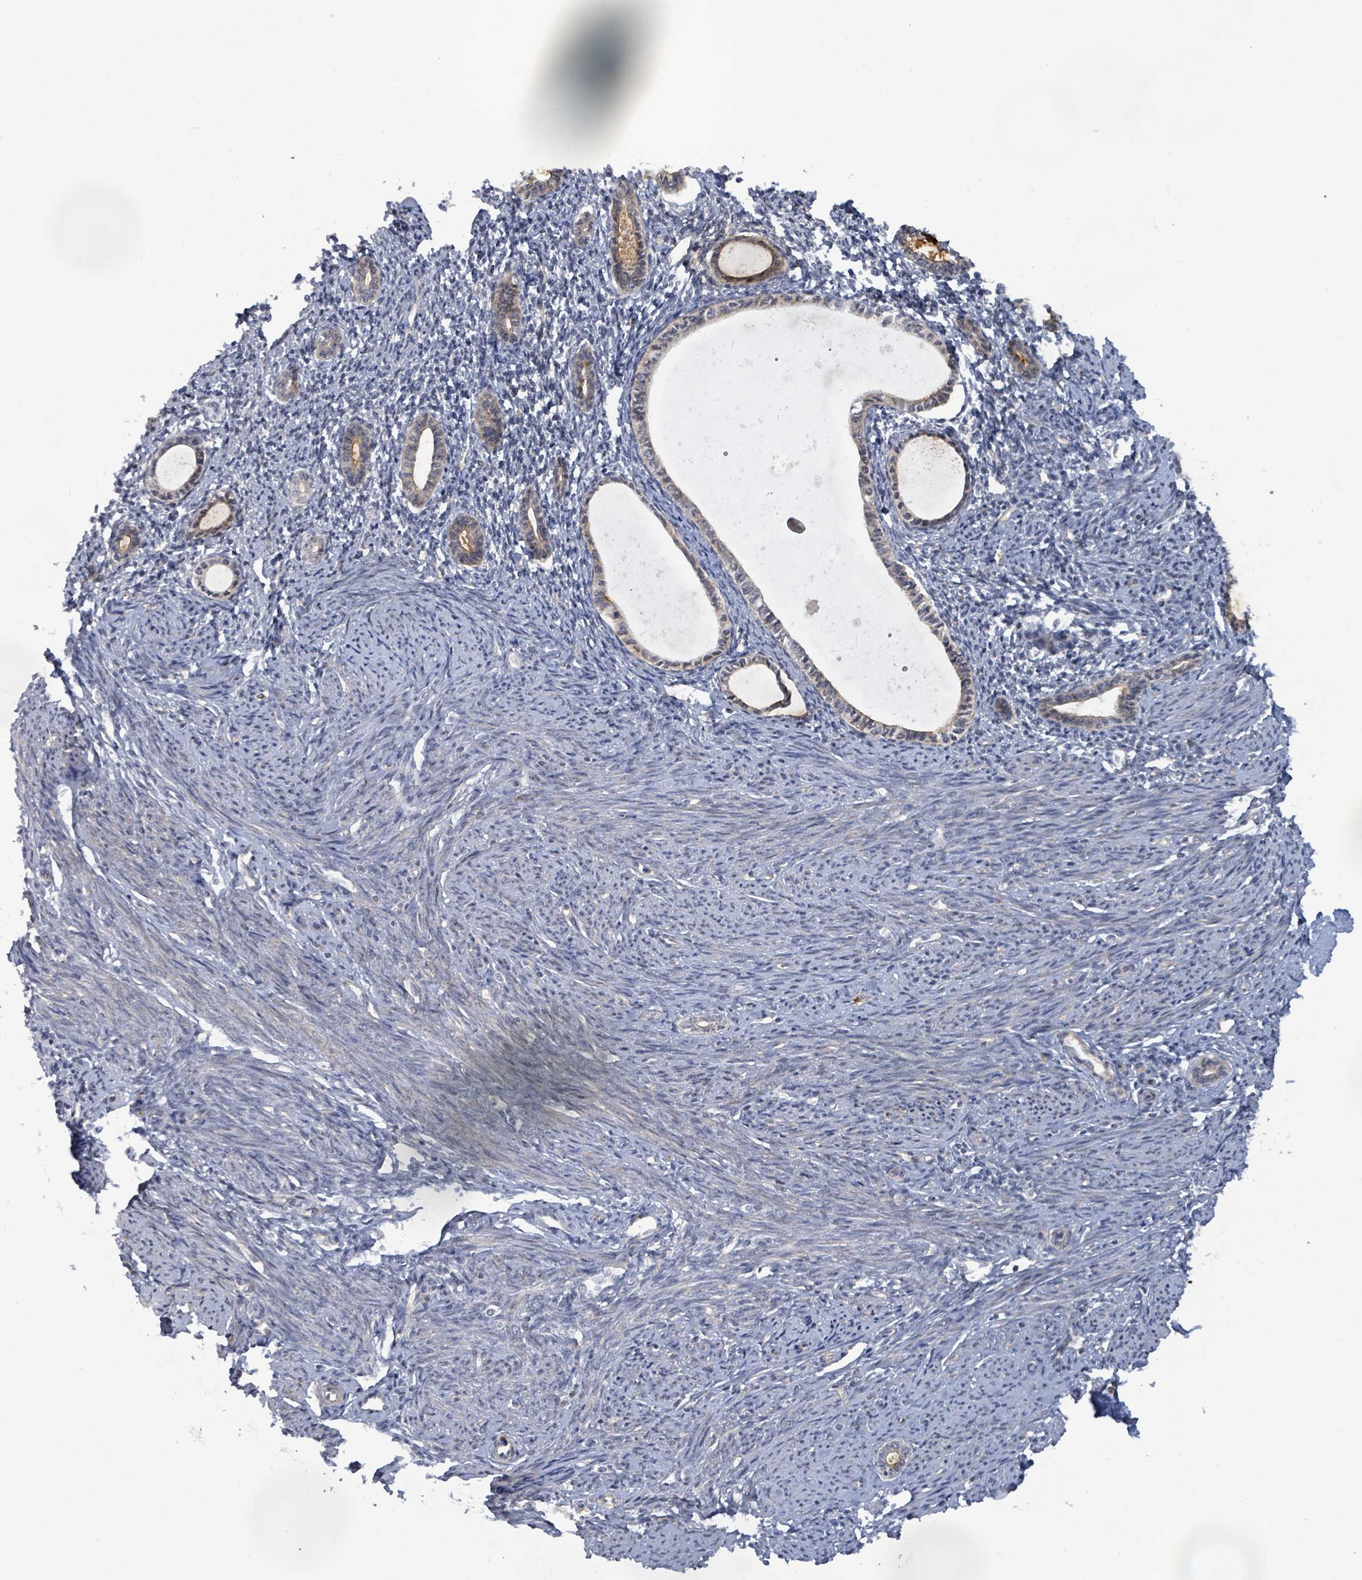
{"staining": {"intensity": "negative", "quantity": "none", "location": "none"}, "tissue": "endometrium", "cell_type": "Cells in endometrial stroma", "image_type": "normal", "snomed": [{"axis": "morphology", "description": "Normal tissue, NOS"}, {"axis": "topography", "description": "Endometrium"}], "caption": "Human endometrium stained for a protein using immunohistochemistry (IHC) displays no expression in cells in endometrial stroma.", "gene": "KBTBD11", "patient": {"sex": "female", "age": 63}}